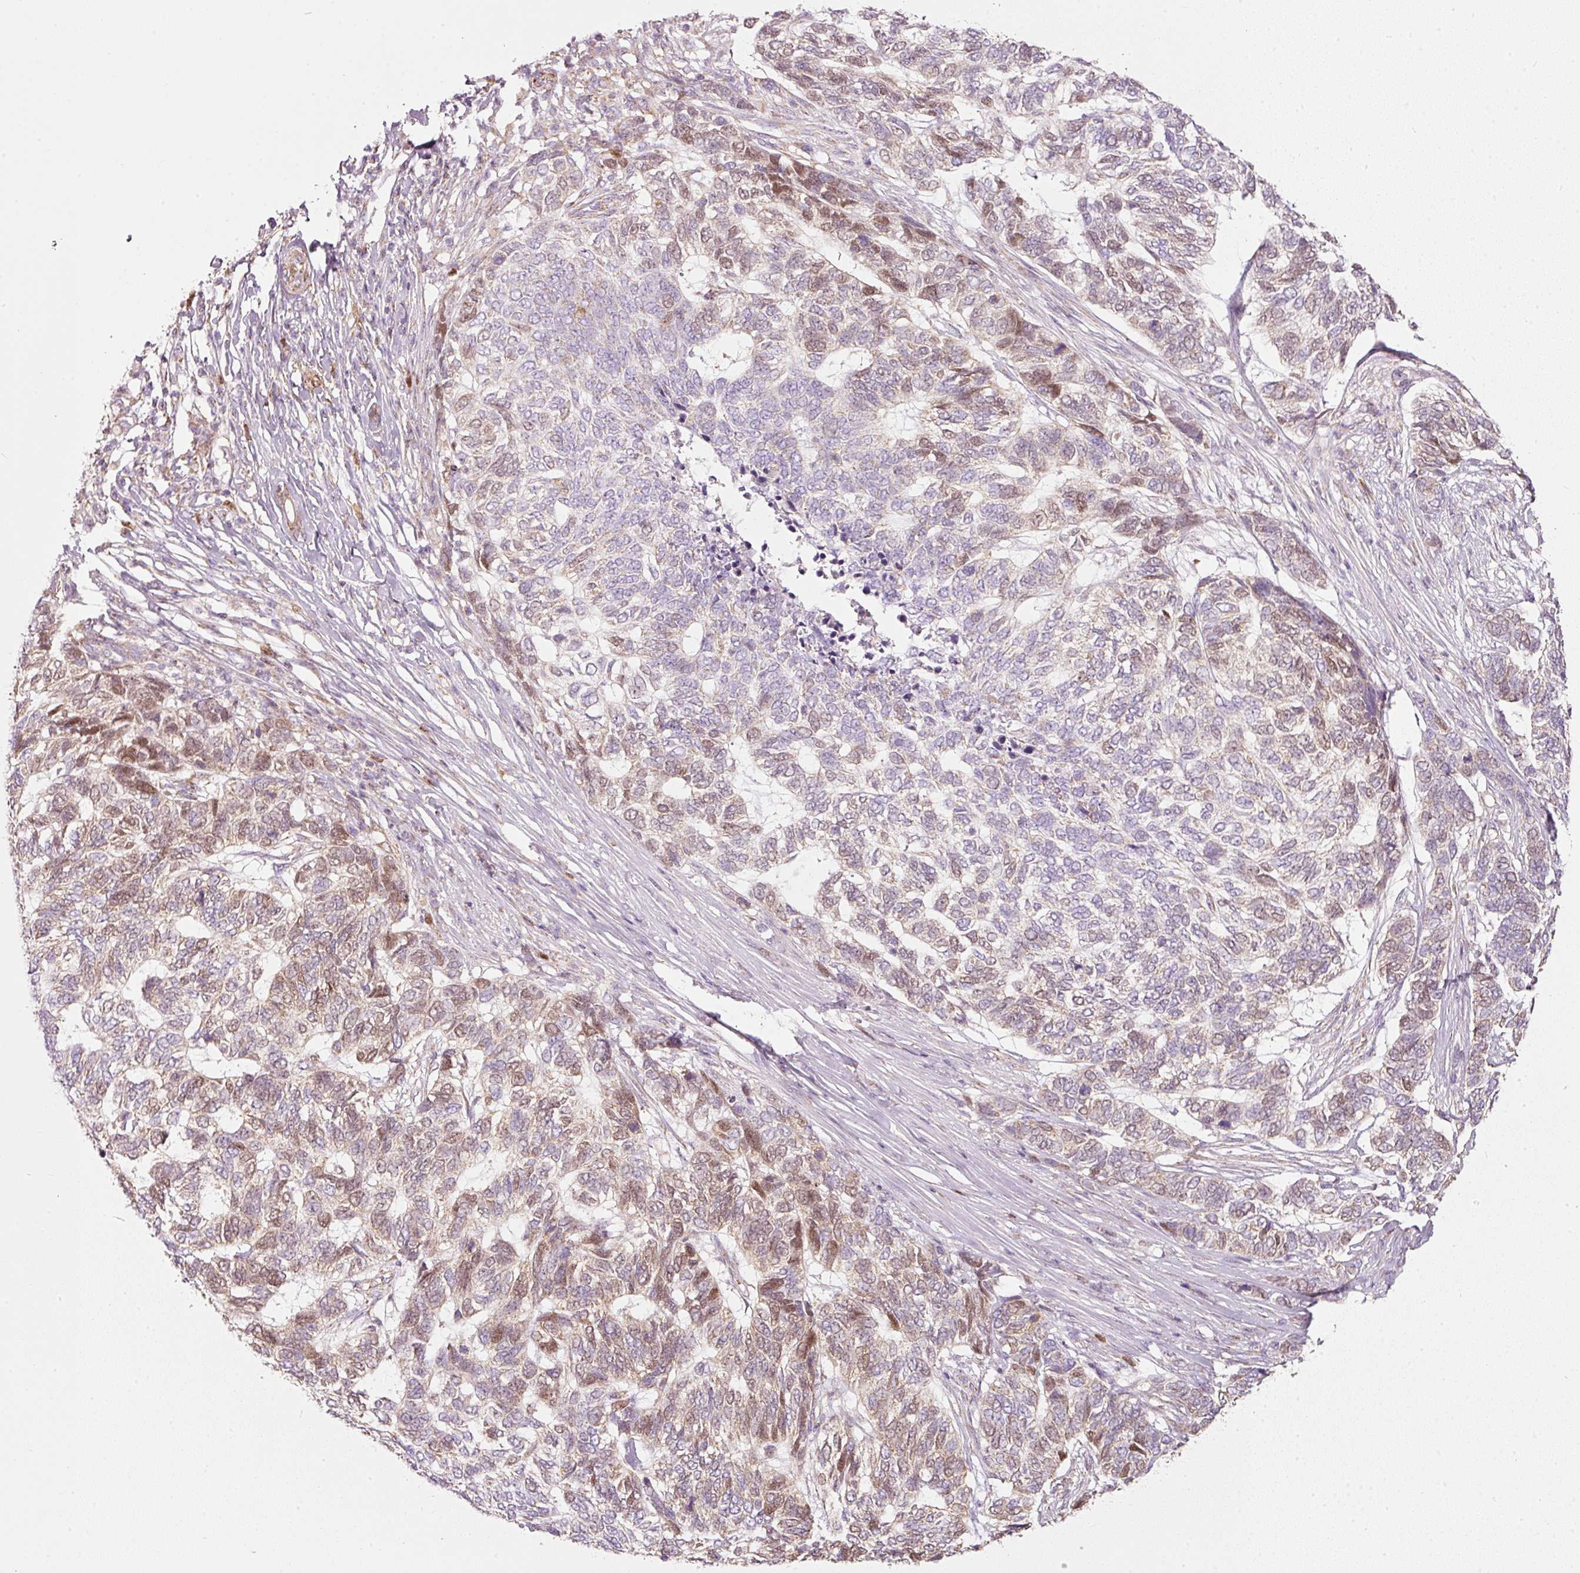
{"staining": {"intensity": "moderate", "quantity": "25%-75%", "location": "nuclear"}, "tissue": "skin cancer", "cell_type": "Tumor cells", "image_type": "cancer", "snomed": [{"axis": "morphology", "description": "Basal cell carcinoma"}, {"axis": "topography", "description": "Skin"}], "caption": "Immunohistochemical staining of human basal cell carcinoma (skin) exhibits medium levels of moderate nuclear protein staining in about 25%-75% of tumor cells. The protein is stained brown, and the nuclei are stained in blue (DAB IHC with brightfield microscopy, high magnification).", "gene": "DUT", "patient": {"sex": "female", "age": 65}}